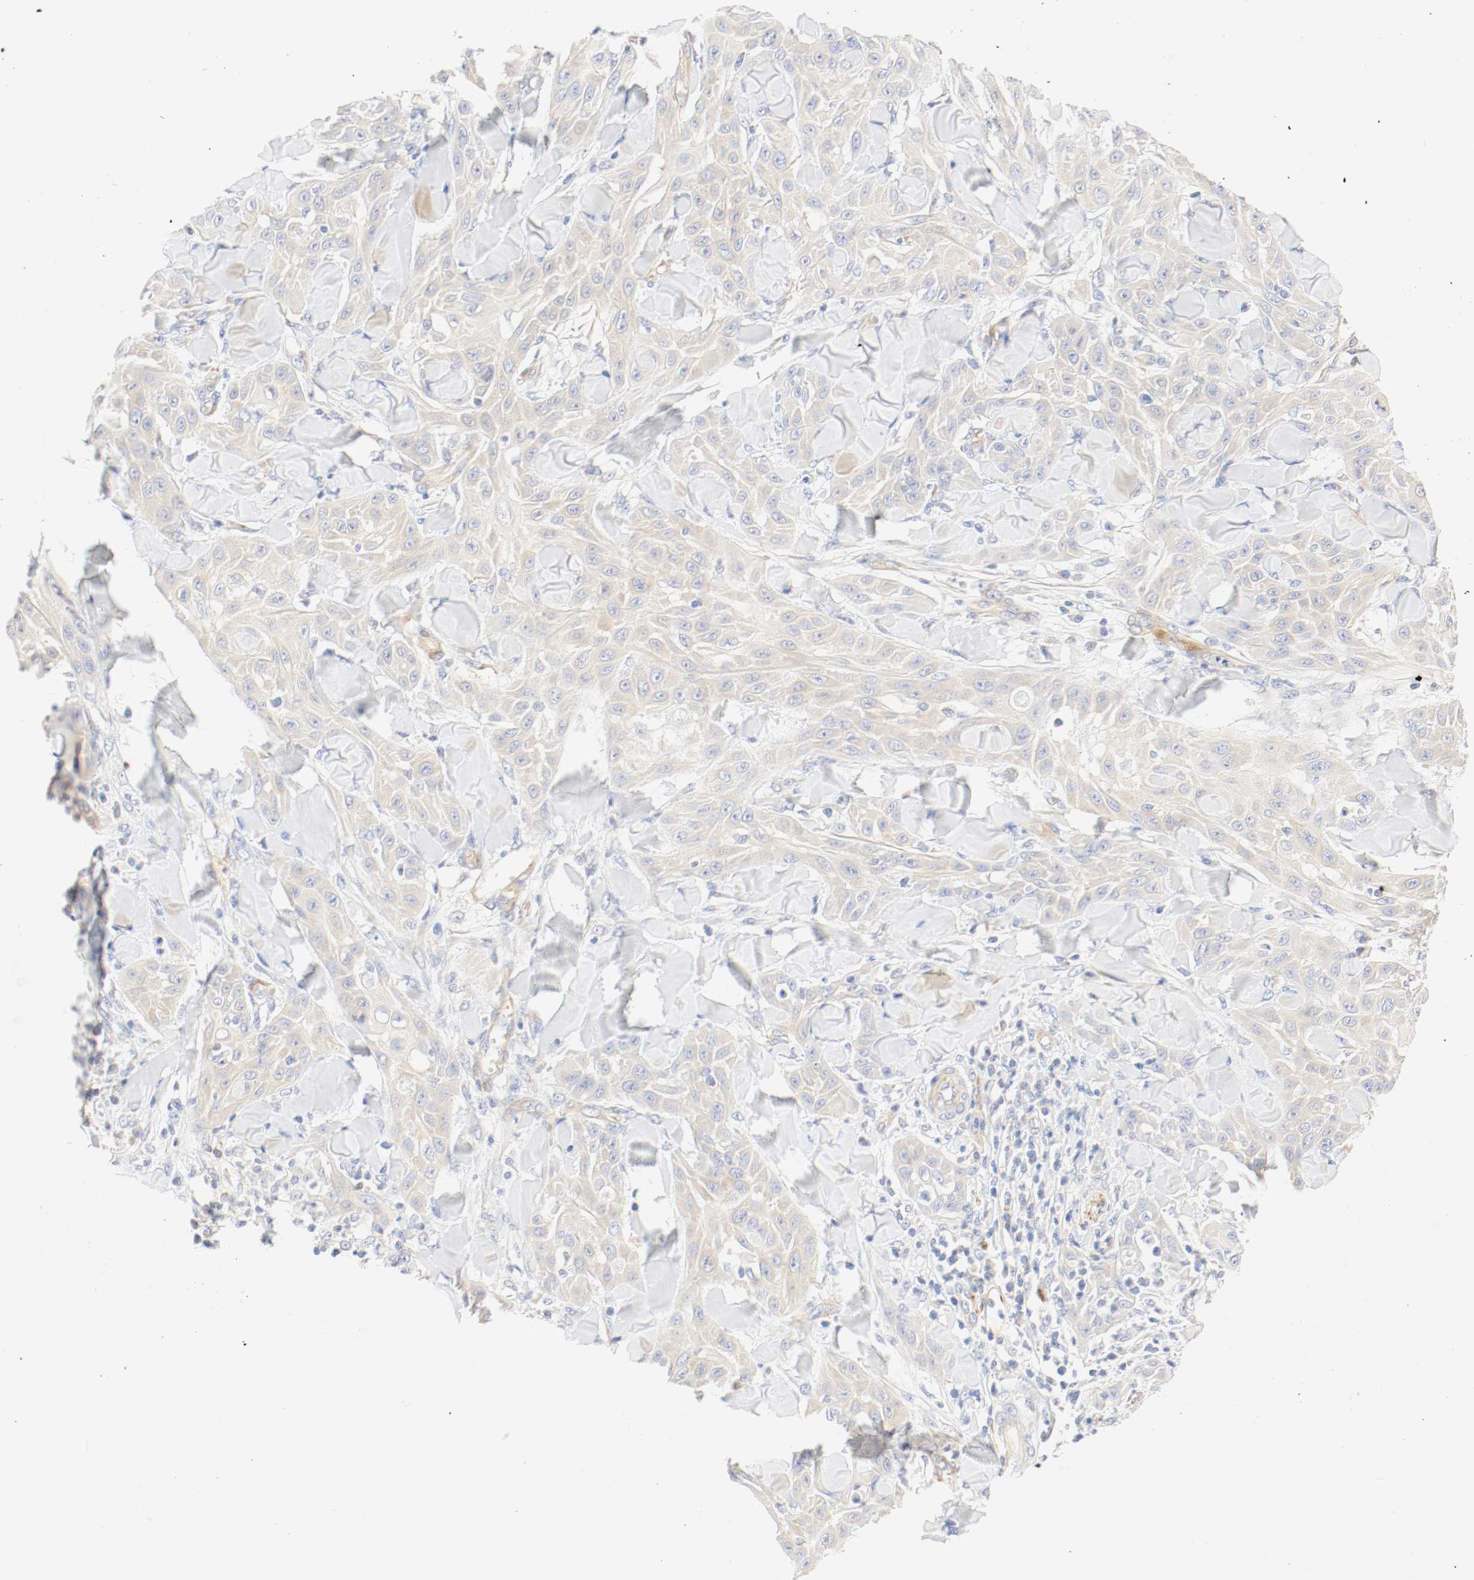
{"staining": {"intensity": "weak", "quantity": "<25%", "location": "cytoplasmic/membranous"}, "tissue": "skin cancer", "cell_type": "Tumor cells", "image_type": "cancer", "snomed": [{"axis": "morphology", "description": "Squamous cell carcinoma, NOS"}, {"axis": "topography", "description": "Skin"}], "caption": "The immunohistochemistry image has no significant staining in tumor cells of squamous cell carcinoma (skin) tissue.", "gene": "GIT1", "patient": {"sex": "male", "age": 24}}